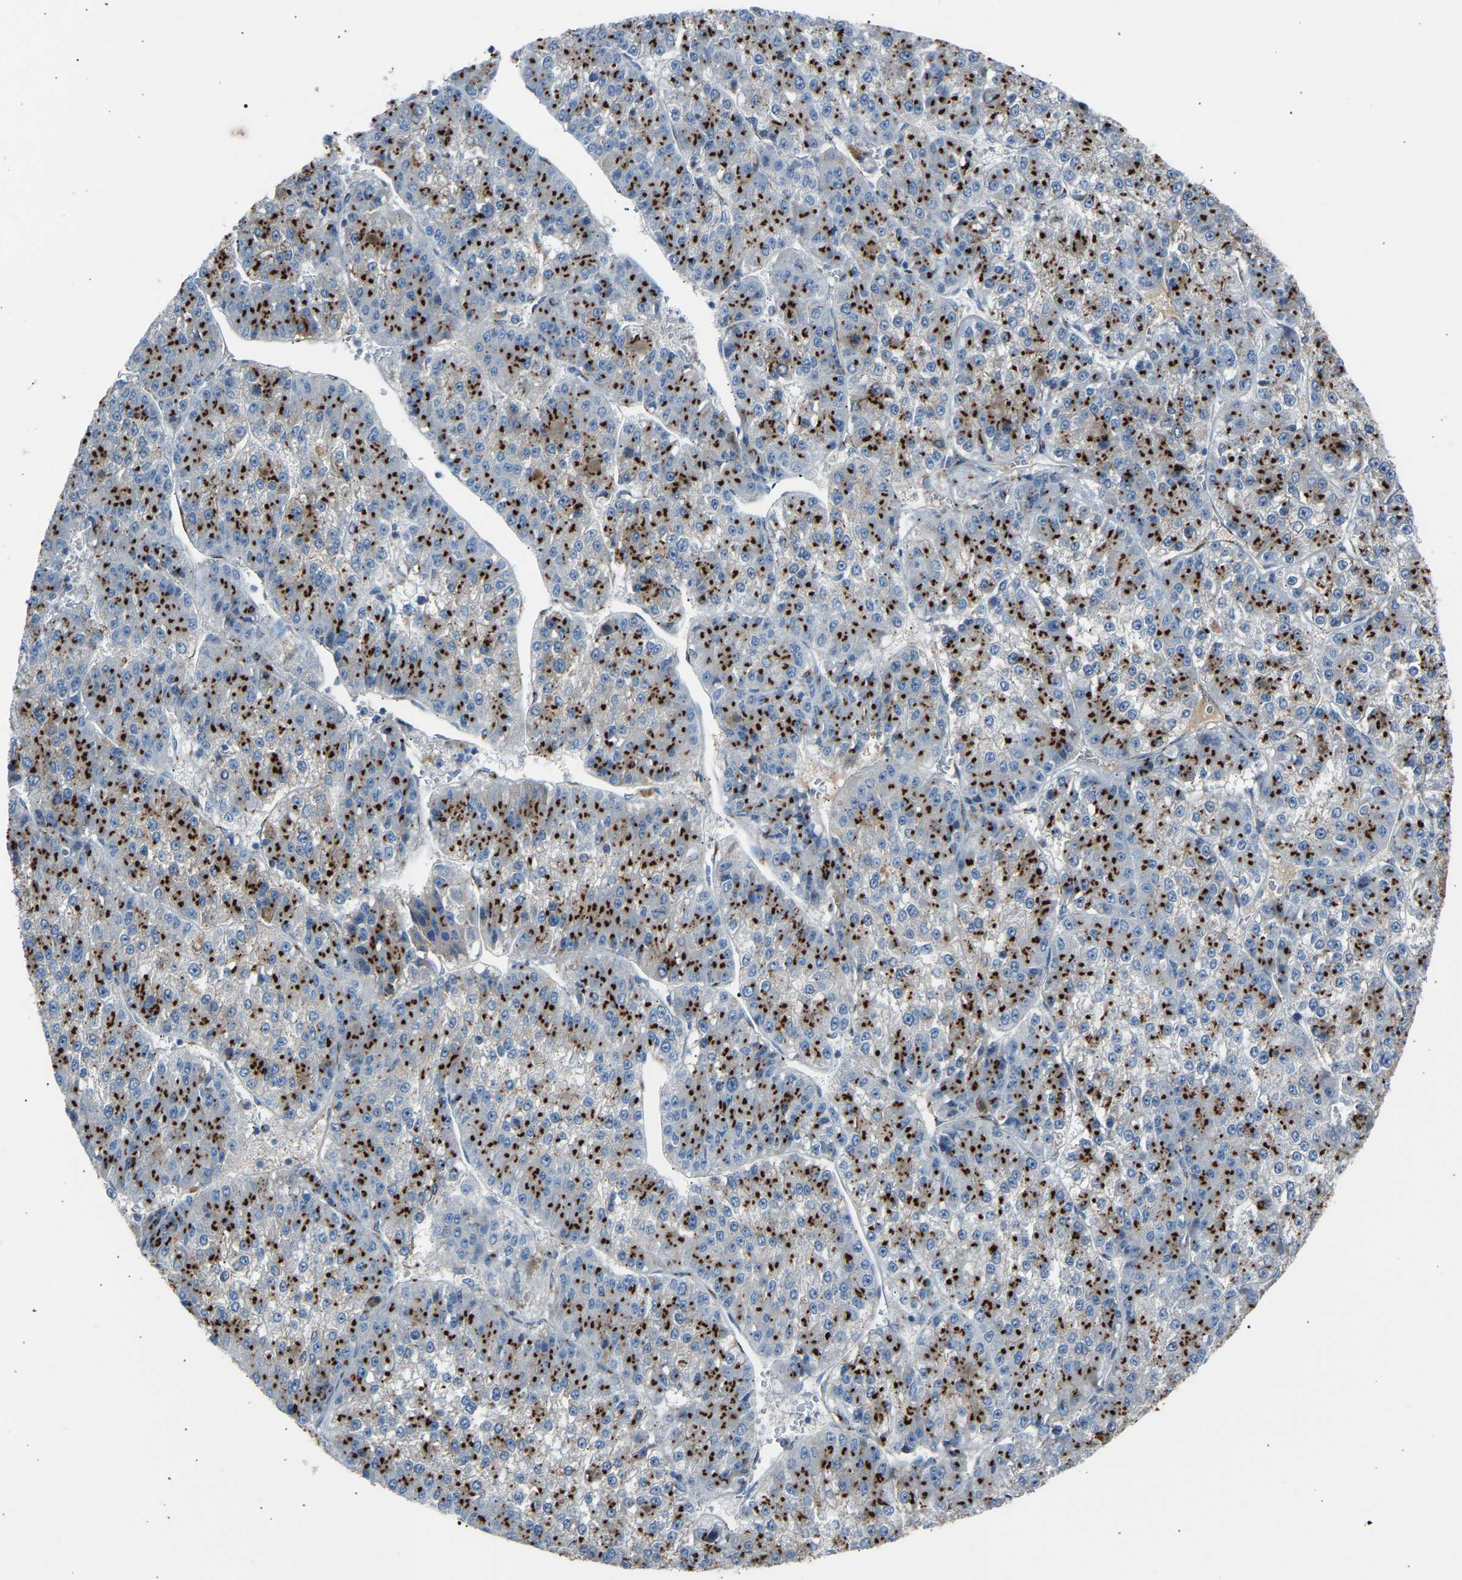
{"staining": {"intensity": "strong", "quantity": ">75%", "location": "cytoplasmic/membranous"}, "tissue": "liver cancer", "cell_type": "Tumor cells", "image_type": "cancer", "snomed": [{"axis": "morphology", "description": "Carcinoma, Hepatocellular, NOS"}, {"axis": "topography", "description": "Liver"}], "caption": "Tumor cells exhibit high levels of strong cytoplasmic/membranous positivity in approximately >75% of cells in liver hepatocellular carcinoma.", "gene": "CYREN", "patient": {"sex": "female", "age": 73}}